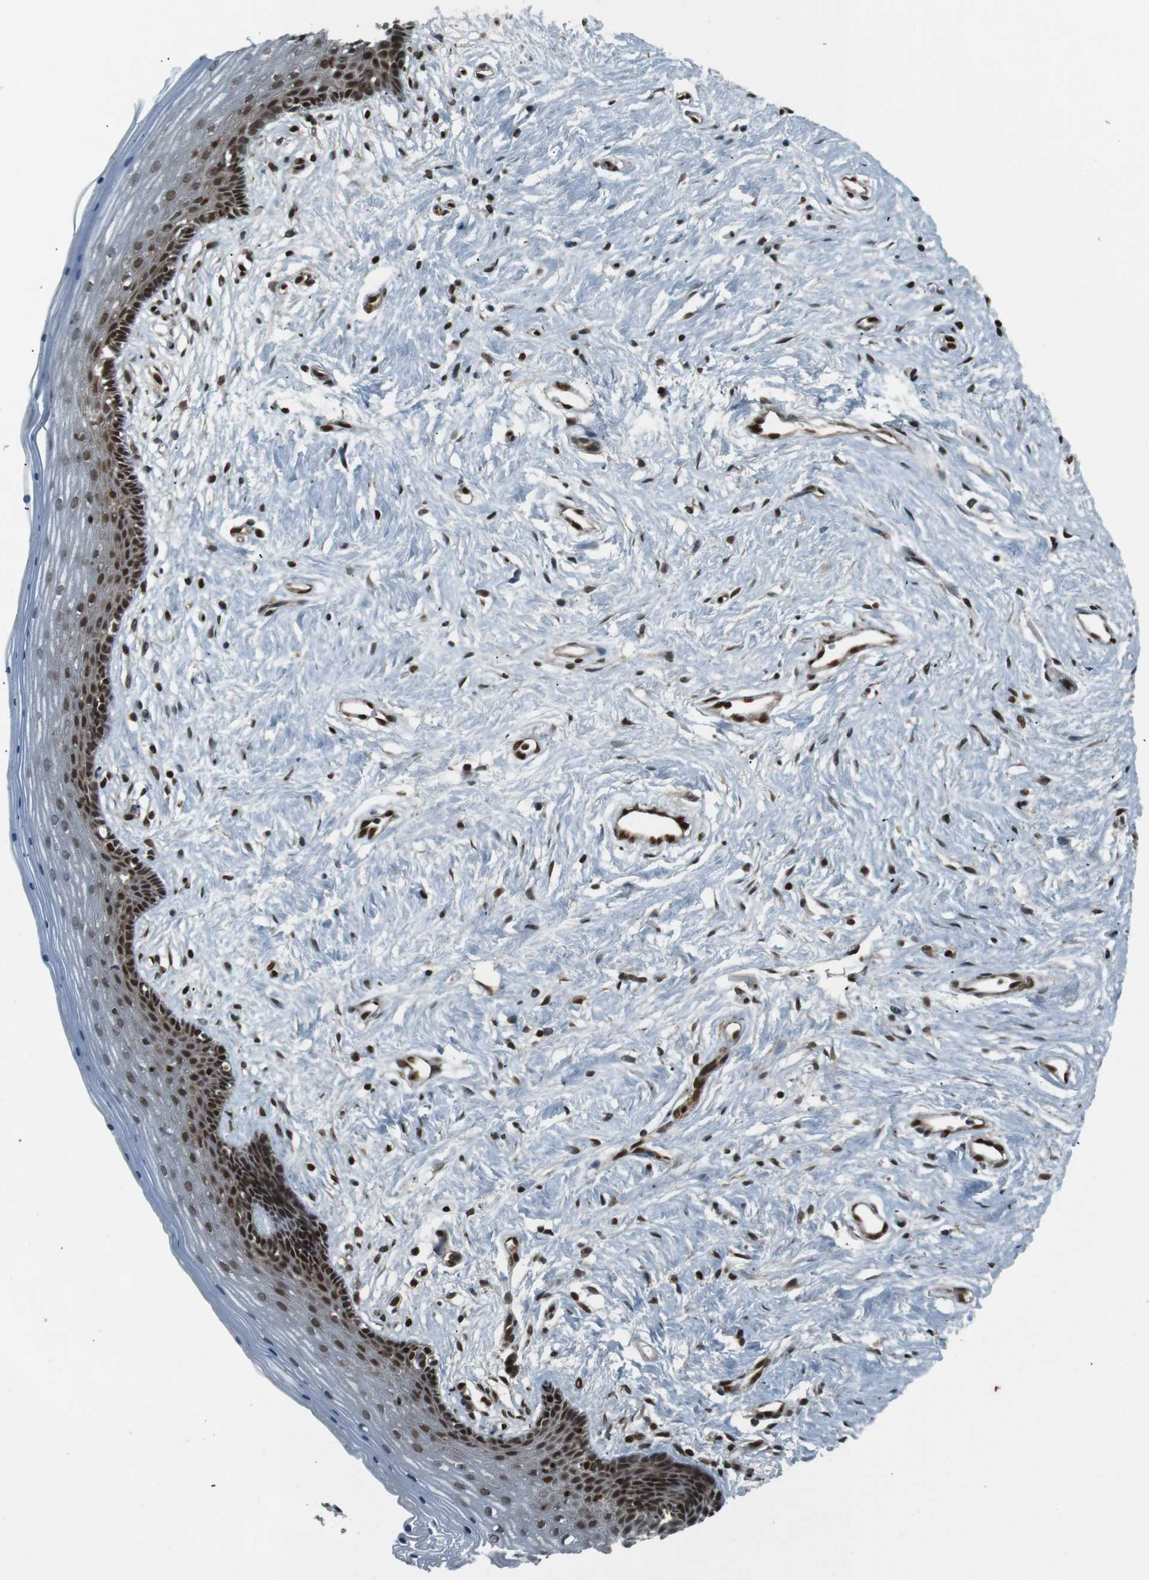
{"staining": {"intensity": "strong", "quantity": "25%-75%", "location": "nuclear"}, "tissue": "vagina", "cell_type": "Squamous epithelial cells", "image_type": "normal", "snomed": [{"axis": "morphology", "description": "Normal tissue, NOS"}, {"axis": "topography", "description": "Vagina"}], "caption": "Immunohistochemistry micrograph of unremarkable vagina: human vagina stained using immunohistochemistry exhibits high levels of strong protein expression localized specifically in the nuclear of squamous epithelial cells, appearing as a nuclear brown color.", "gene": "NHEJ1", "patient": {"sex": "female", "age": 44}}